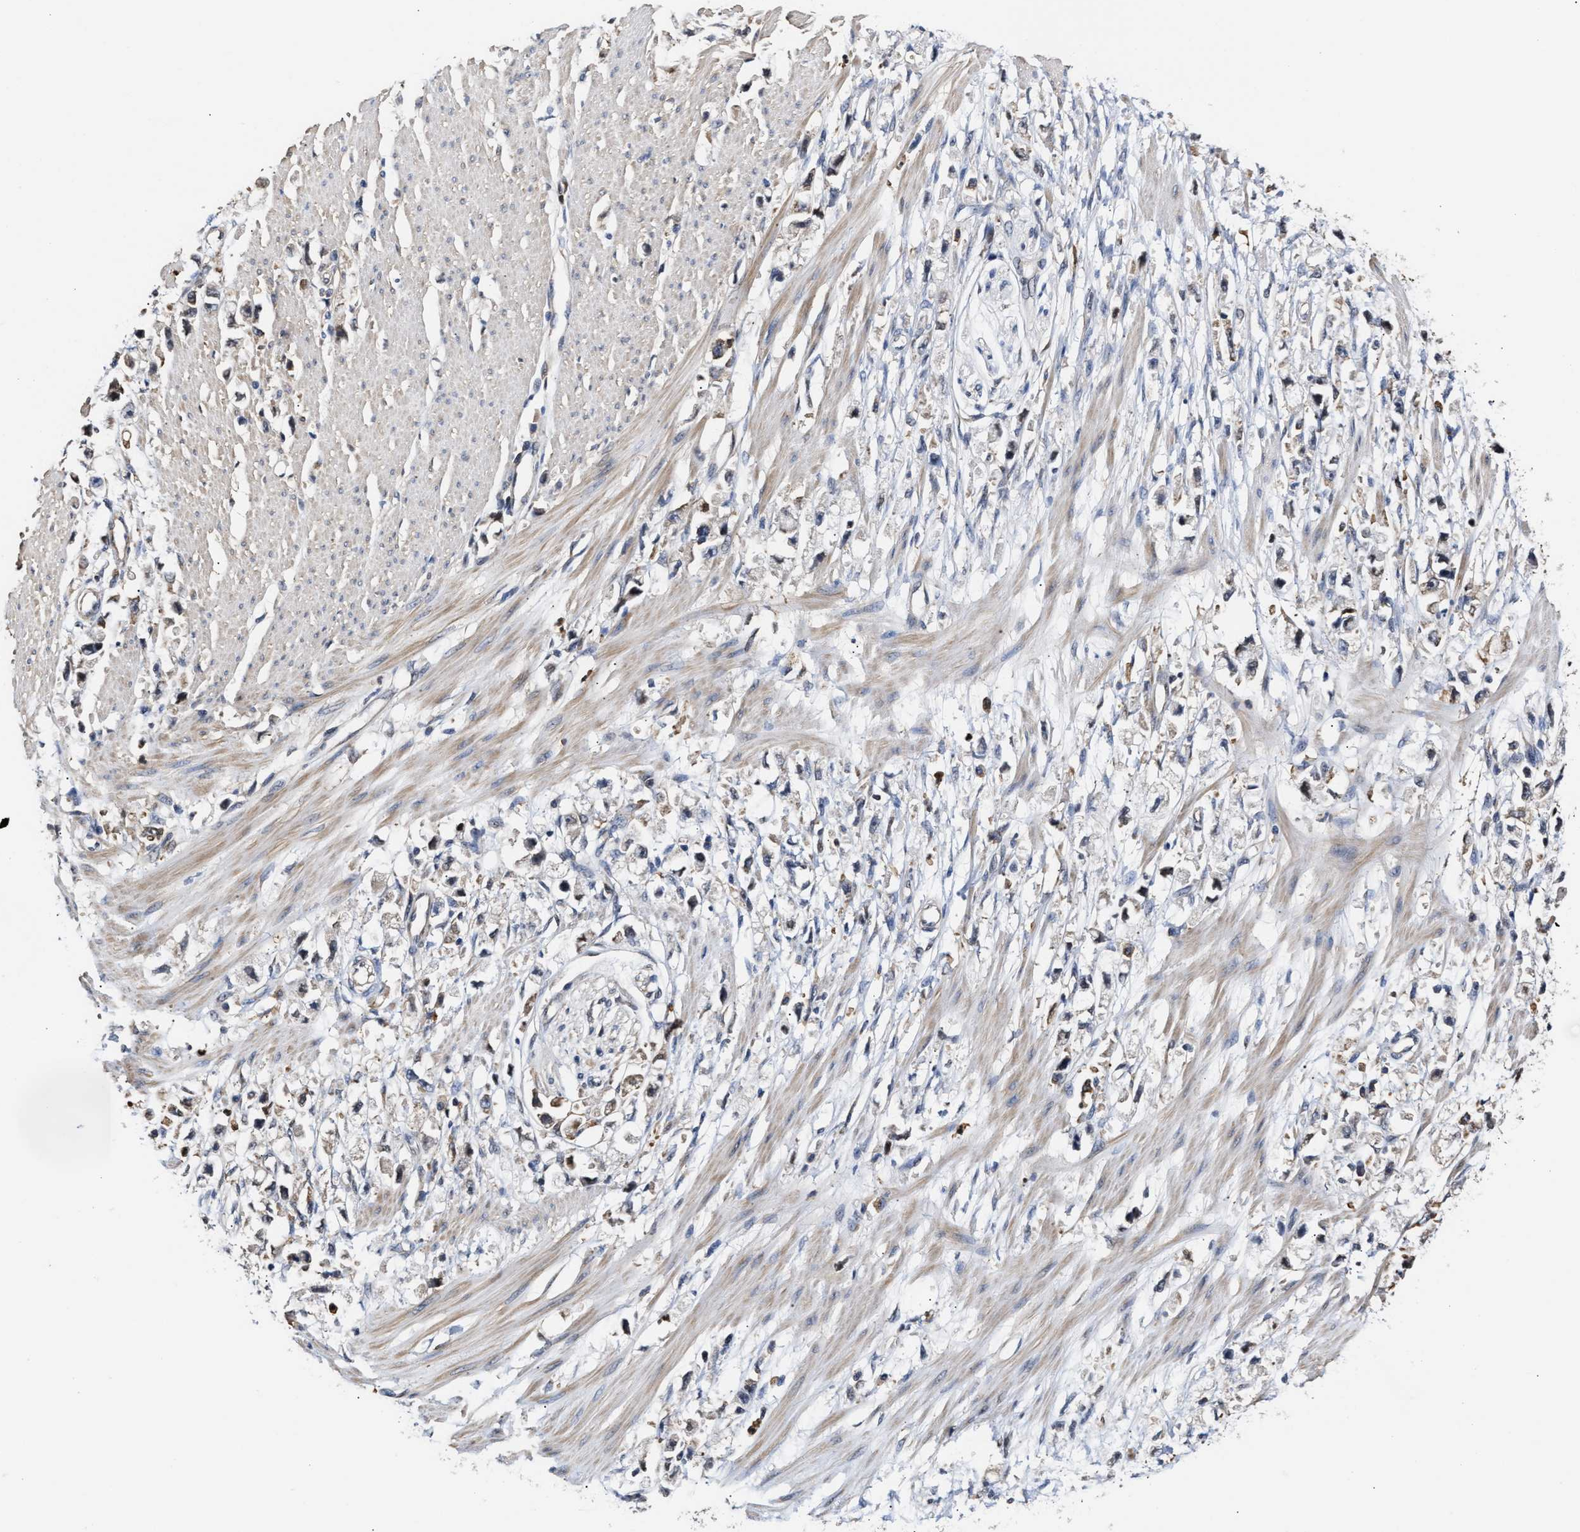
{"staining": {"intensity": "weak", "quantity": "25%-75%", "location": "cytoplasmic/membranous"}, "tissue": "stomach cancer", "cell_type": "Tumor cells", "image_type": "cancer", "snomed": [{"axis": "morphology", "description": "Adenocarcinoma, NOS"}, {"axis": "topography", "description": "Stomach"}], "caption": "The image displays immunohistochemical staining of stomach adenocarcinoma. There is weak cytoplasmic/membranous positivity is appreciated in approximately 25%-75% of tumor cells.", "gene": "KLHDC1", "patient": {"sex": "female", "age": 59}}